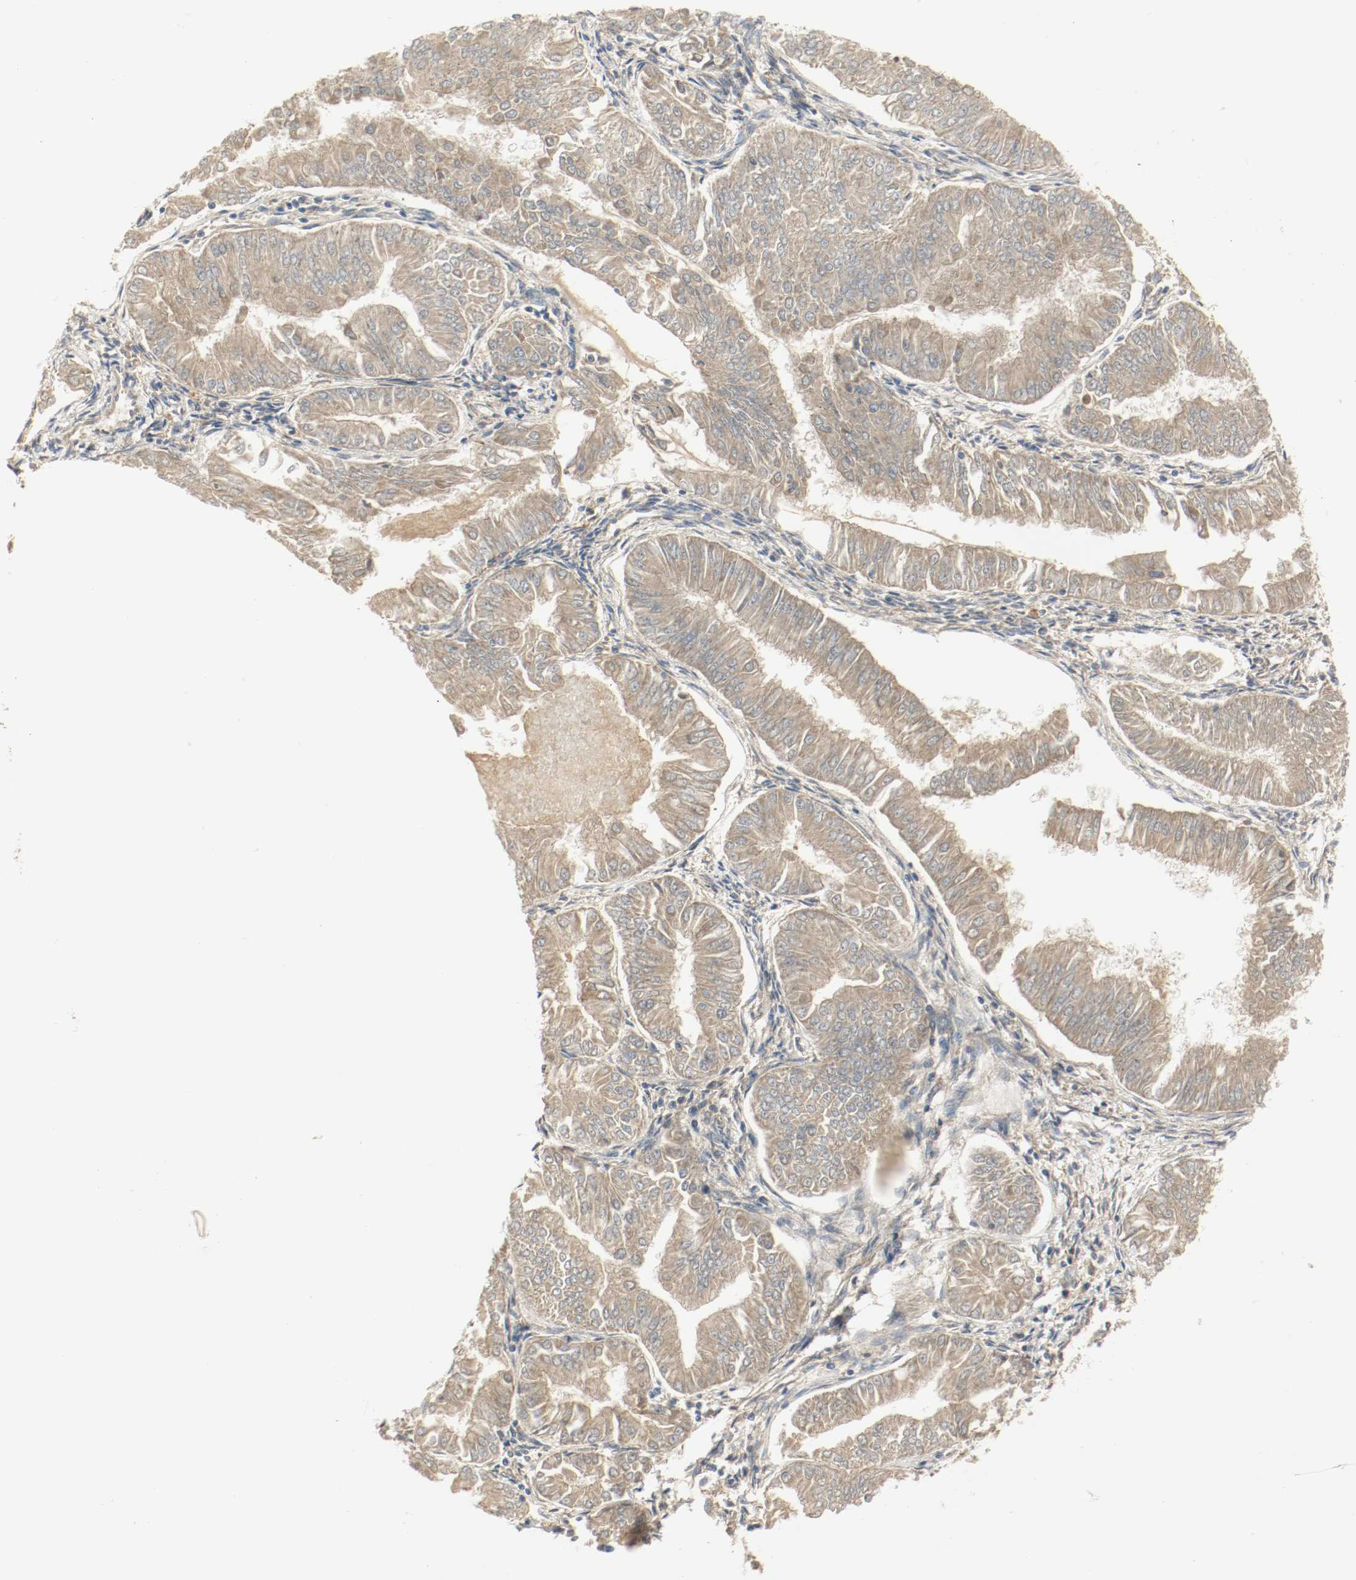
{"staining": {"intensity": "moderate", "quantity": ">75%", "location": "cytoplasmic/membranous"}, "tissue": "endometrial cancer", "cell_type": "Tumor cells", "image_type": "cancer", "snomed": [{"axis": "morphology", "description": "Adenocarcinoma, NOS"}, {"axis": "topography", "description": "Endometrium"}], "caption": "A brown stain shows moderate cytoplasmic/membranous expression of a protein in endometrial cancer (adenocarcinoma) tumor cells.", "gene": "MELTF", "patient": {"sex": "female", "age": 53}}